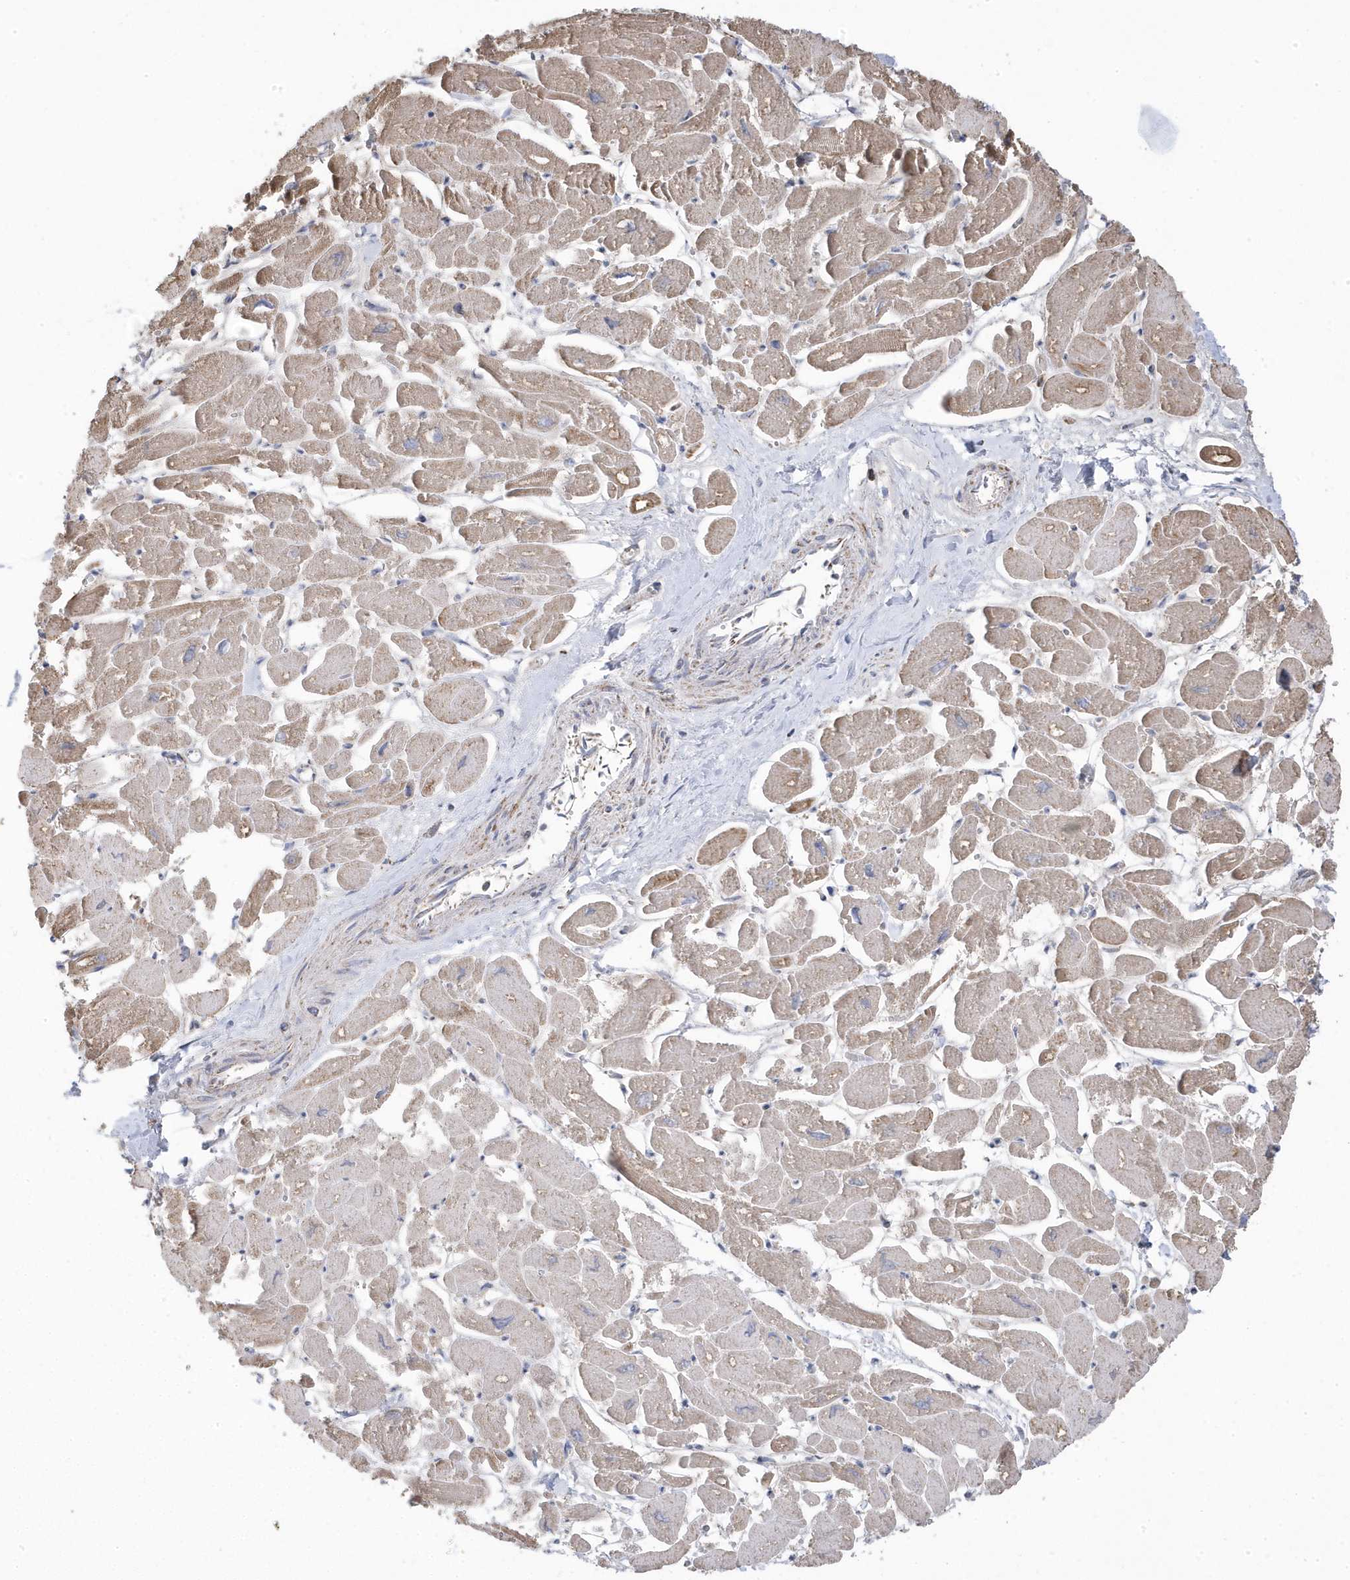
{"staining": {"intensity": "weak", "quantity": ">75%", "location": "cytoplasmic/membranous"}, "tissue": "heart muscle", "cell_type": "Cardiomyocytes", "image_type": "normal", "snomed": [{"axis": "morphology", "description": "Normal tissue, NOS"}, {"axis": "topography", "description": "Heart"}], "caption": "Protein expression analysis of benign heart muscle shows weak cytoplasmic/membranous expression in about >75% of cardiomyocytes.", "gene": "GTPBP8", "patient": {"sex": "male", "age": 54}}